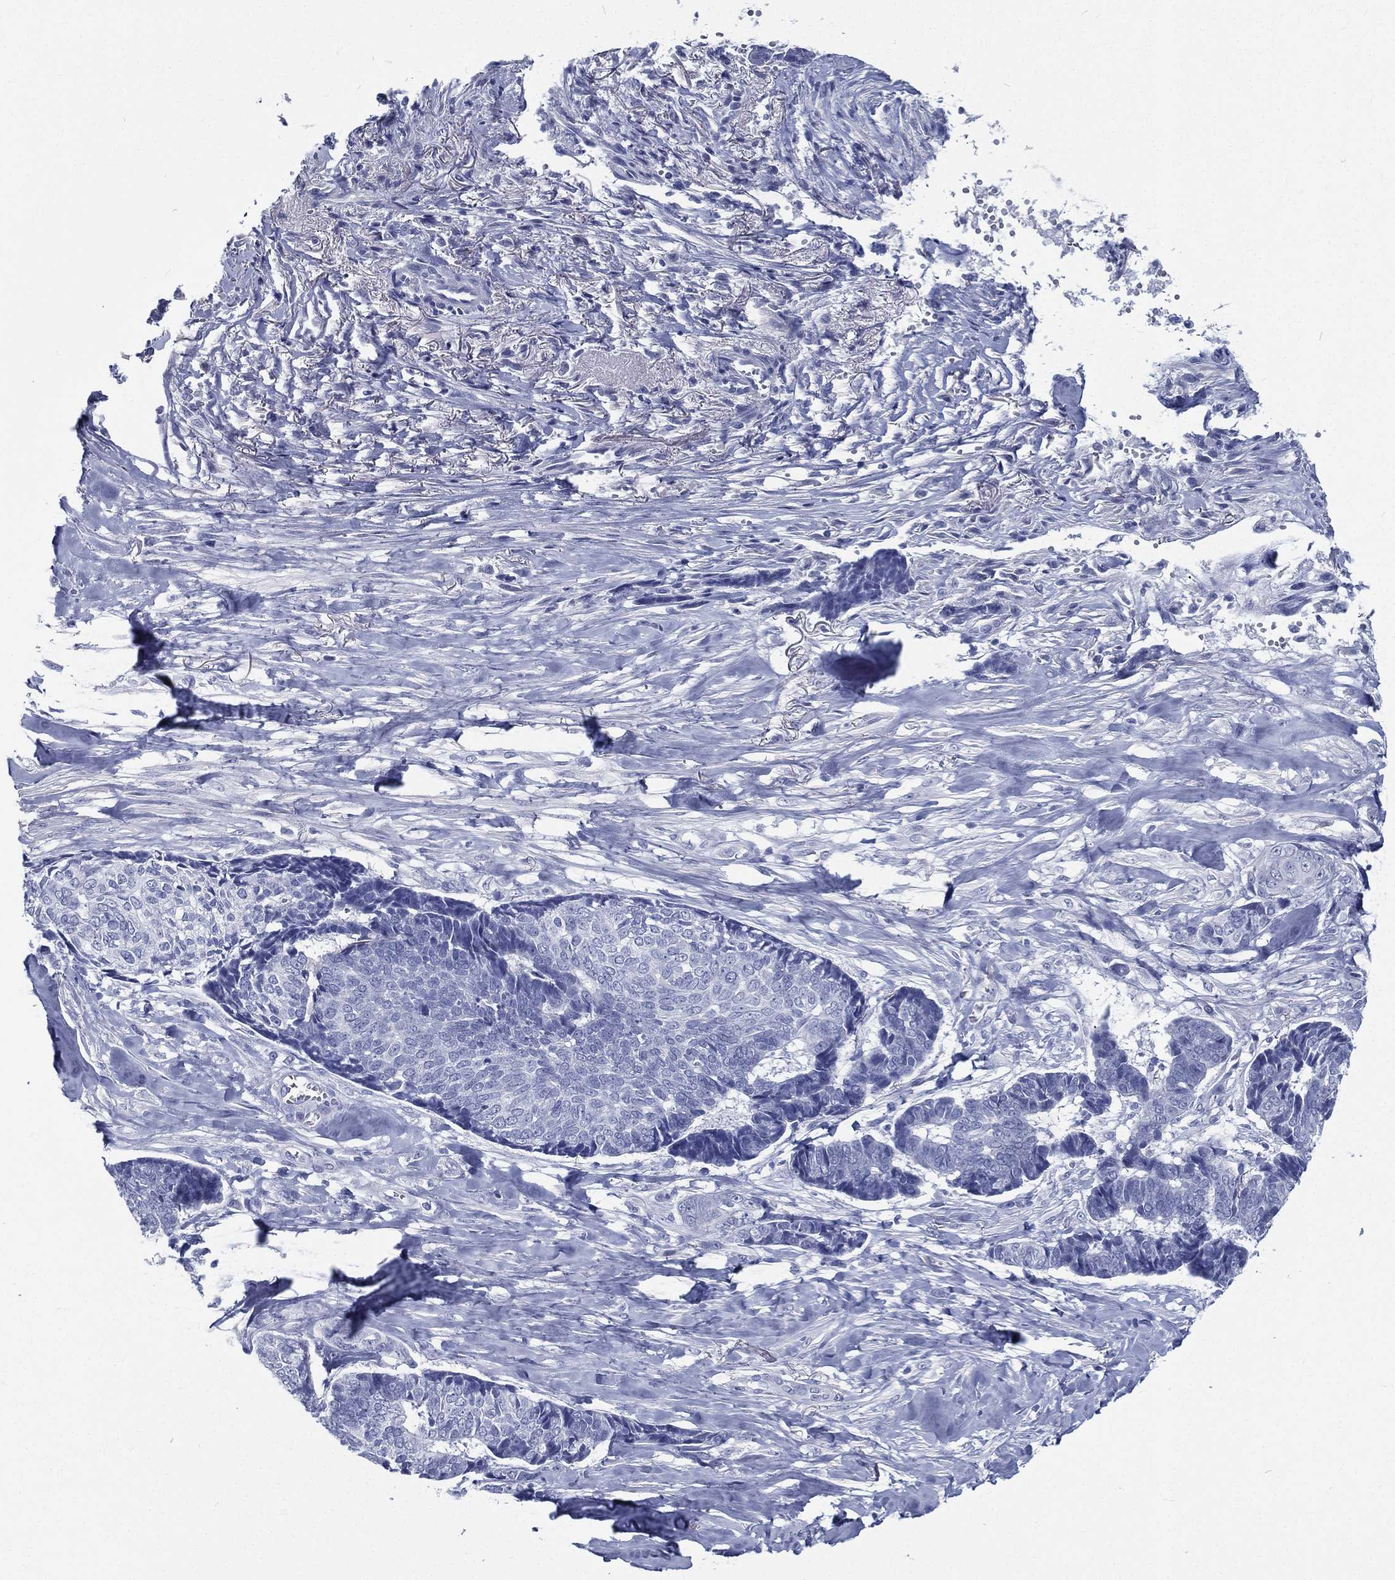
{"staining": {"intensity": "negative", "quantity": "none", "location": "none"}, "tissue": "skin cancer", "cell_type": "Tumor cells", "image_type": "cancer", "snomed": [{"axis": "morphology", "description": "Basal cell carcinoma"}, {"axis": "topography", "description": "Skin"}], "caption": "IHC image of basal cell carcinoma (skin) stained for a protein (brown), which displays no positivity in tumor cells.", "gene": "RSPH4A", "patient": {"sex": "male", "age": 86}}